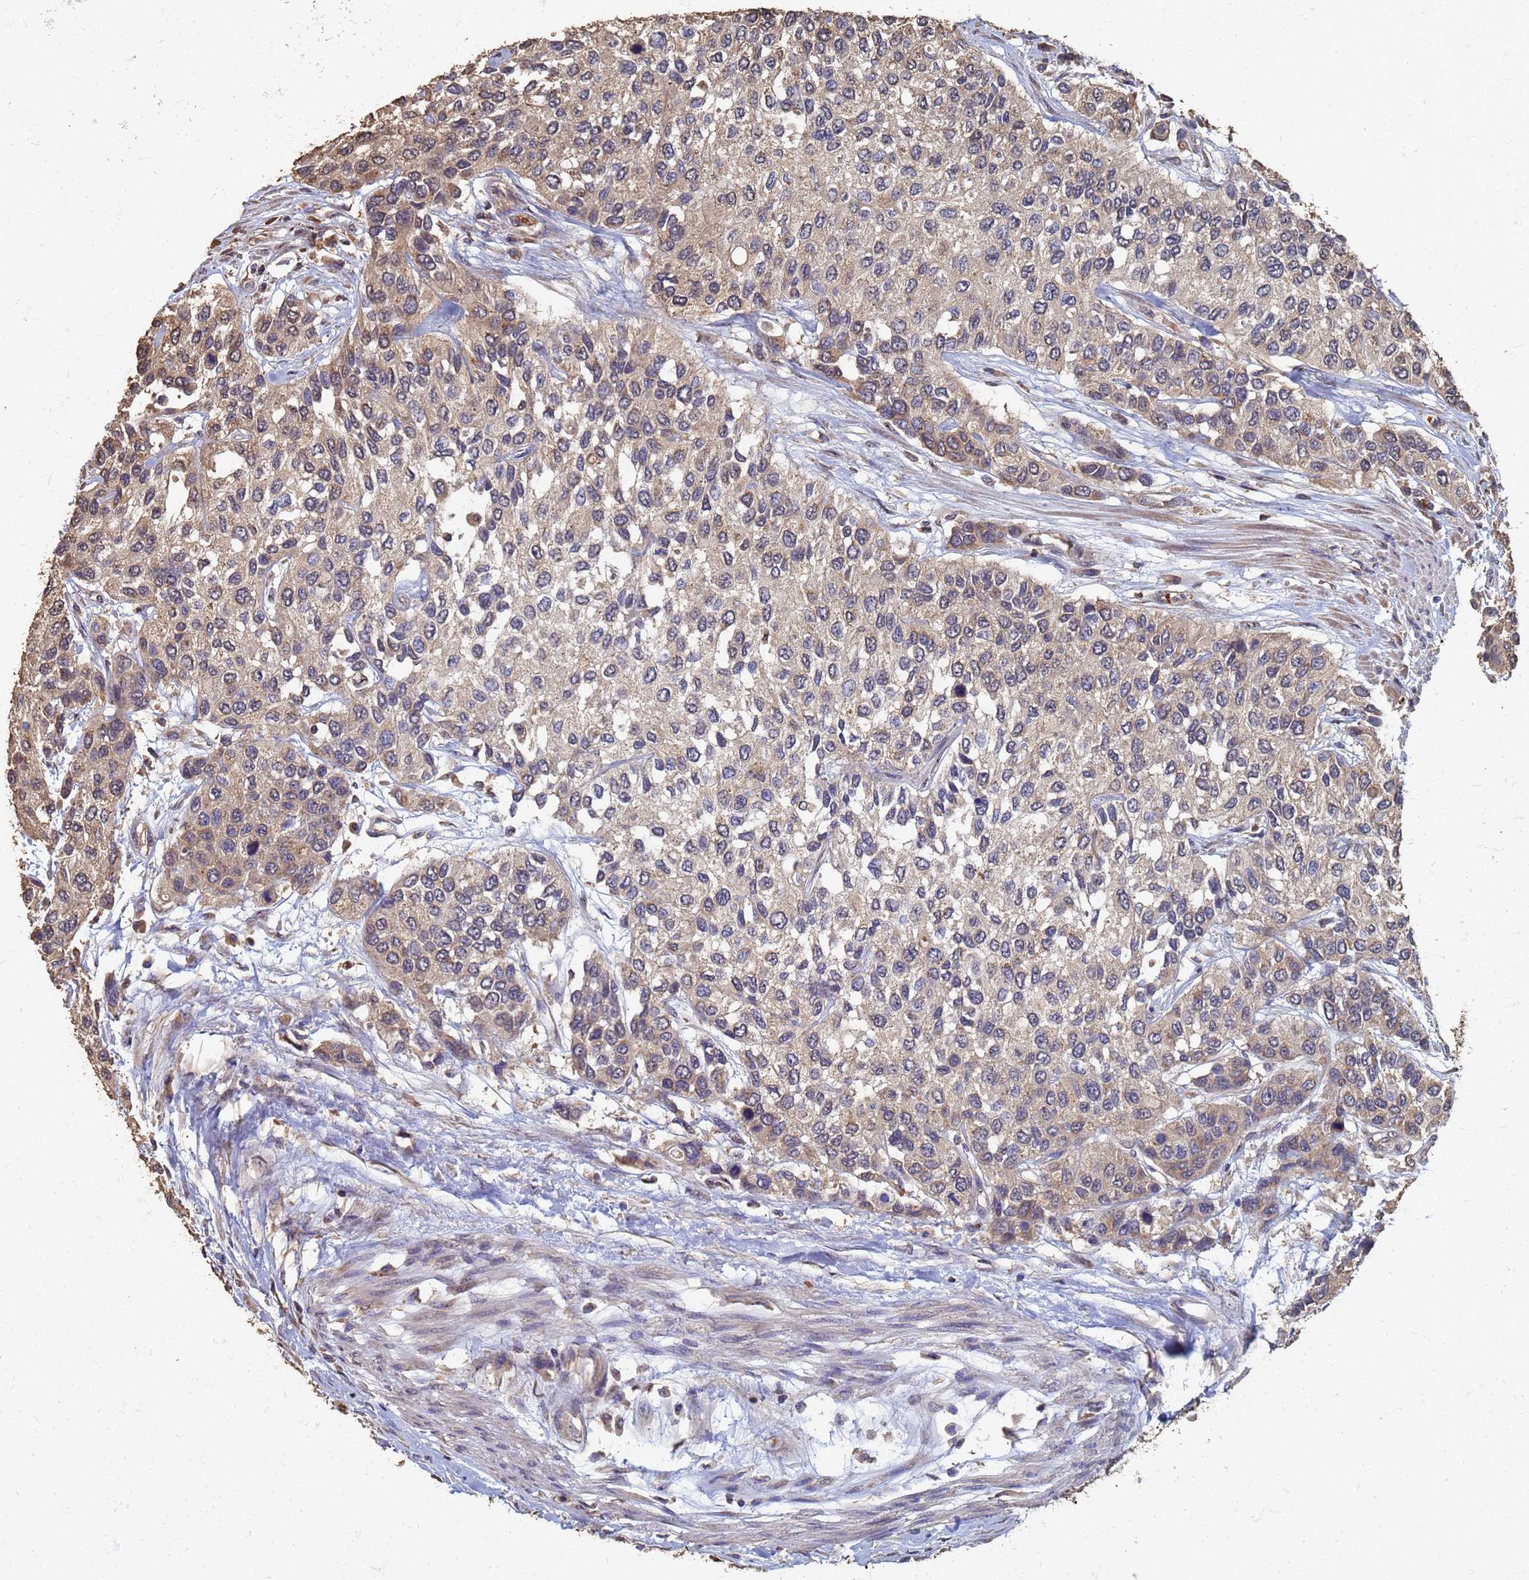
{"staining": {"intensity": "weak", "quantity": ">75%", "location": "cytoplasmic/membranous"}, "tissue": "urothelial cancer", "cell_type": "Tumor cells", "image_type": "cancer", "snomed": [{"axis": "morphology", "description": "Normal tissue, NOS"}, {"axis": "morphology", "description": "Urothelial carcinoma, High grade"}, {"axis": "topography", "description": "Vascular tissue"}, {"axis": "topography", "description": "Urinary bladder"}], "caption": "Urothelial cancer tissue reveals weak cytoplasmic/membranous expression in about >75% of tumor cells (DAB (3,3'-diaminobenzidine) = brown stain, brightfield microscopy at high magnification).", "gene": "DPH5", "patient": {"sex": "female", "age": 56}}